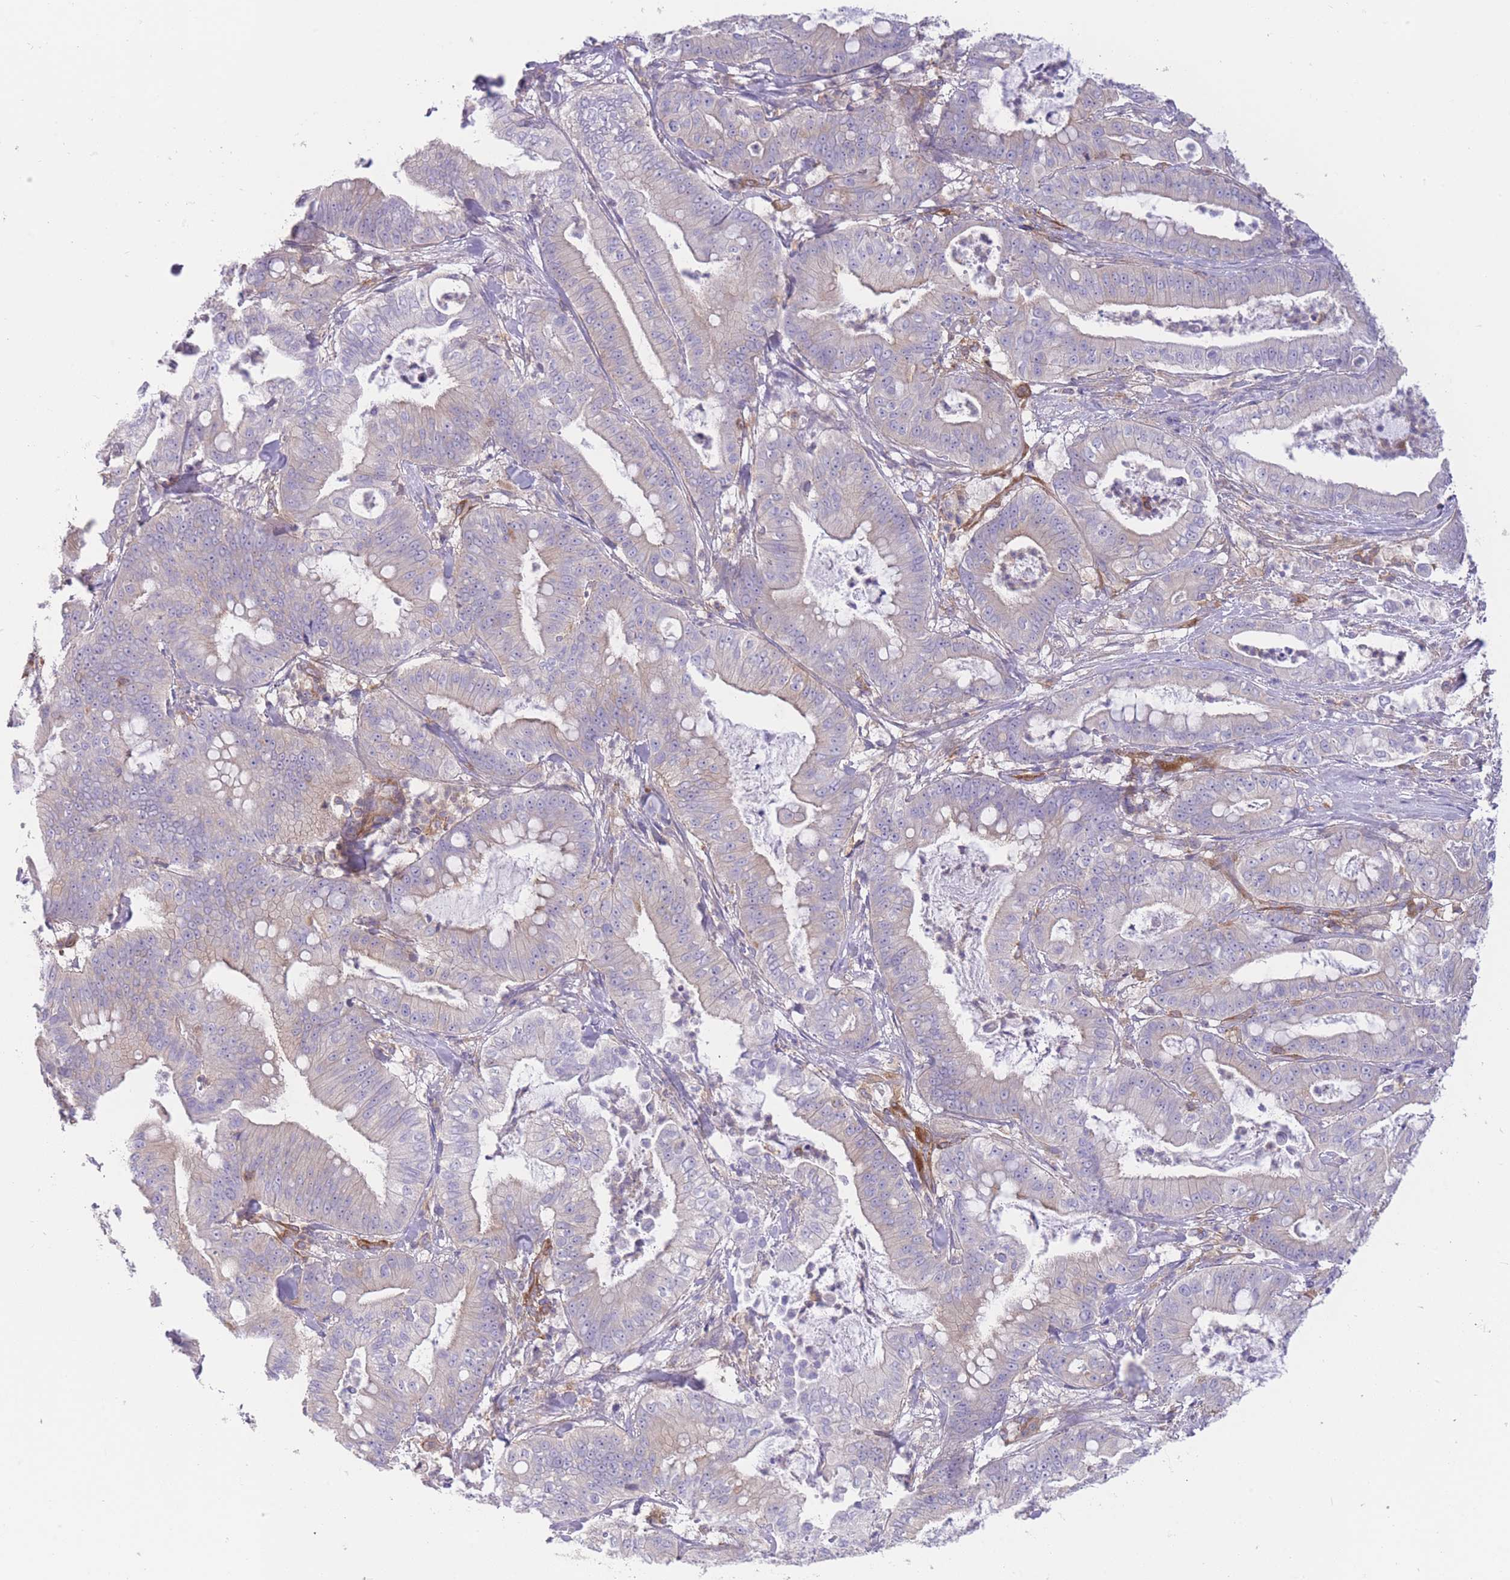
{"staining": {"intensity": "negative", "quantity": "none", "location": "none"}, "tissue": "pancreatic cancer", "cell_type": "Tumor cells", "image_type": "cancer", "snomed": [{"axis": "morphology", "description": "Adenocarcinoma, NOS"}, {"axis": "topography", "description": "Pancreas"}], "caption": "A high-resolution micrograph shows immunohistochemistry (IHC) staining of adenocarcinoma (pancreatic), which exhibits no significant staining in tumor cells.", "gene": "PRKAR1A", "patient": {"sex": "male", "age": 71}}